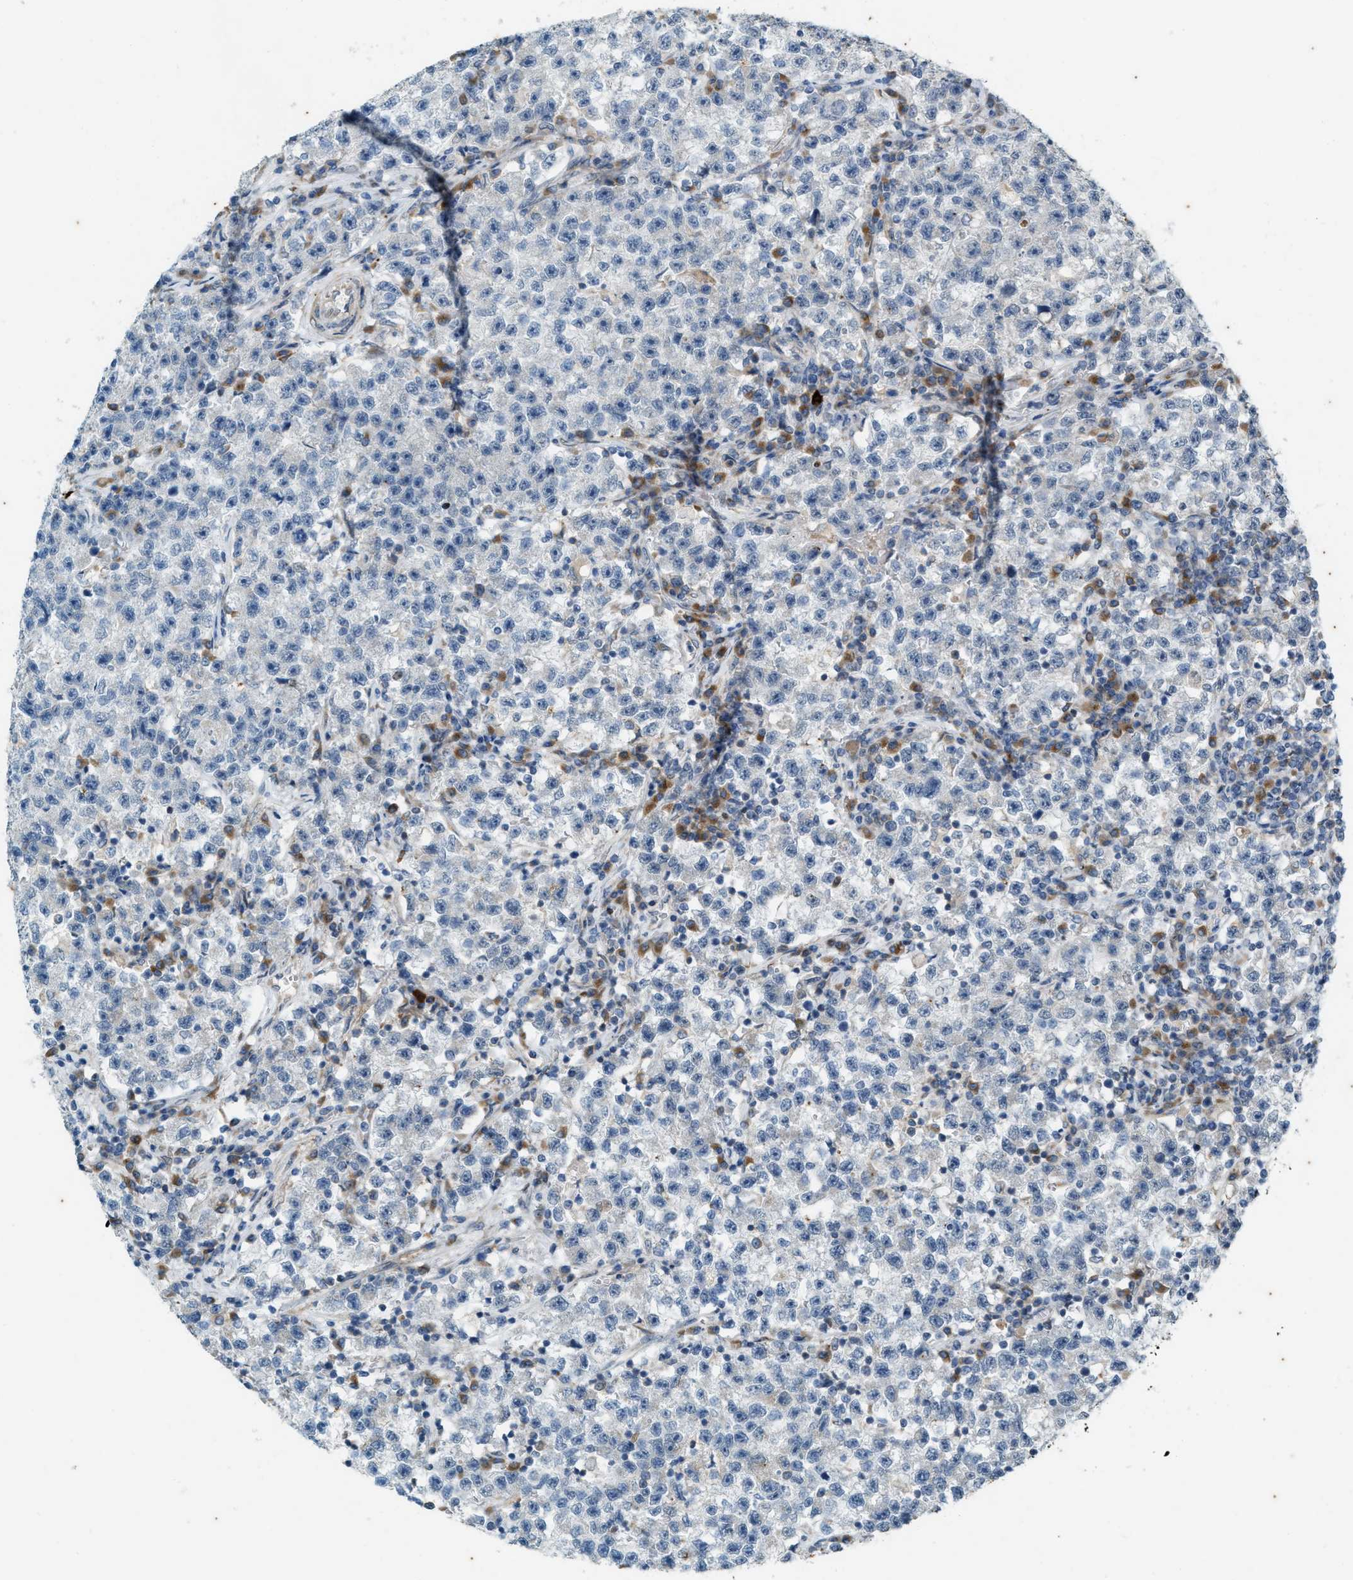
{"staining": {"intensity": "negative", "quantity": "none", "location": "none"}, "tissue": "testis cancer", "cell_type": "Tumor cells", "image_type": "cancer", "snomed": [{"axis": "morphology", "description": "Seminoma, NOS"}, {"axis": "topography", "description": "Testis"}], "caption": "Protein analysis of testis seminoma shows no significant staining in tumor cells. (DAB (3,3'-diaminobenzidine) IHC, high magnification).", "gene": "CHPF2", "patient": {"sex": "male", "age": 22}}